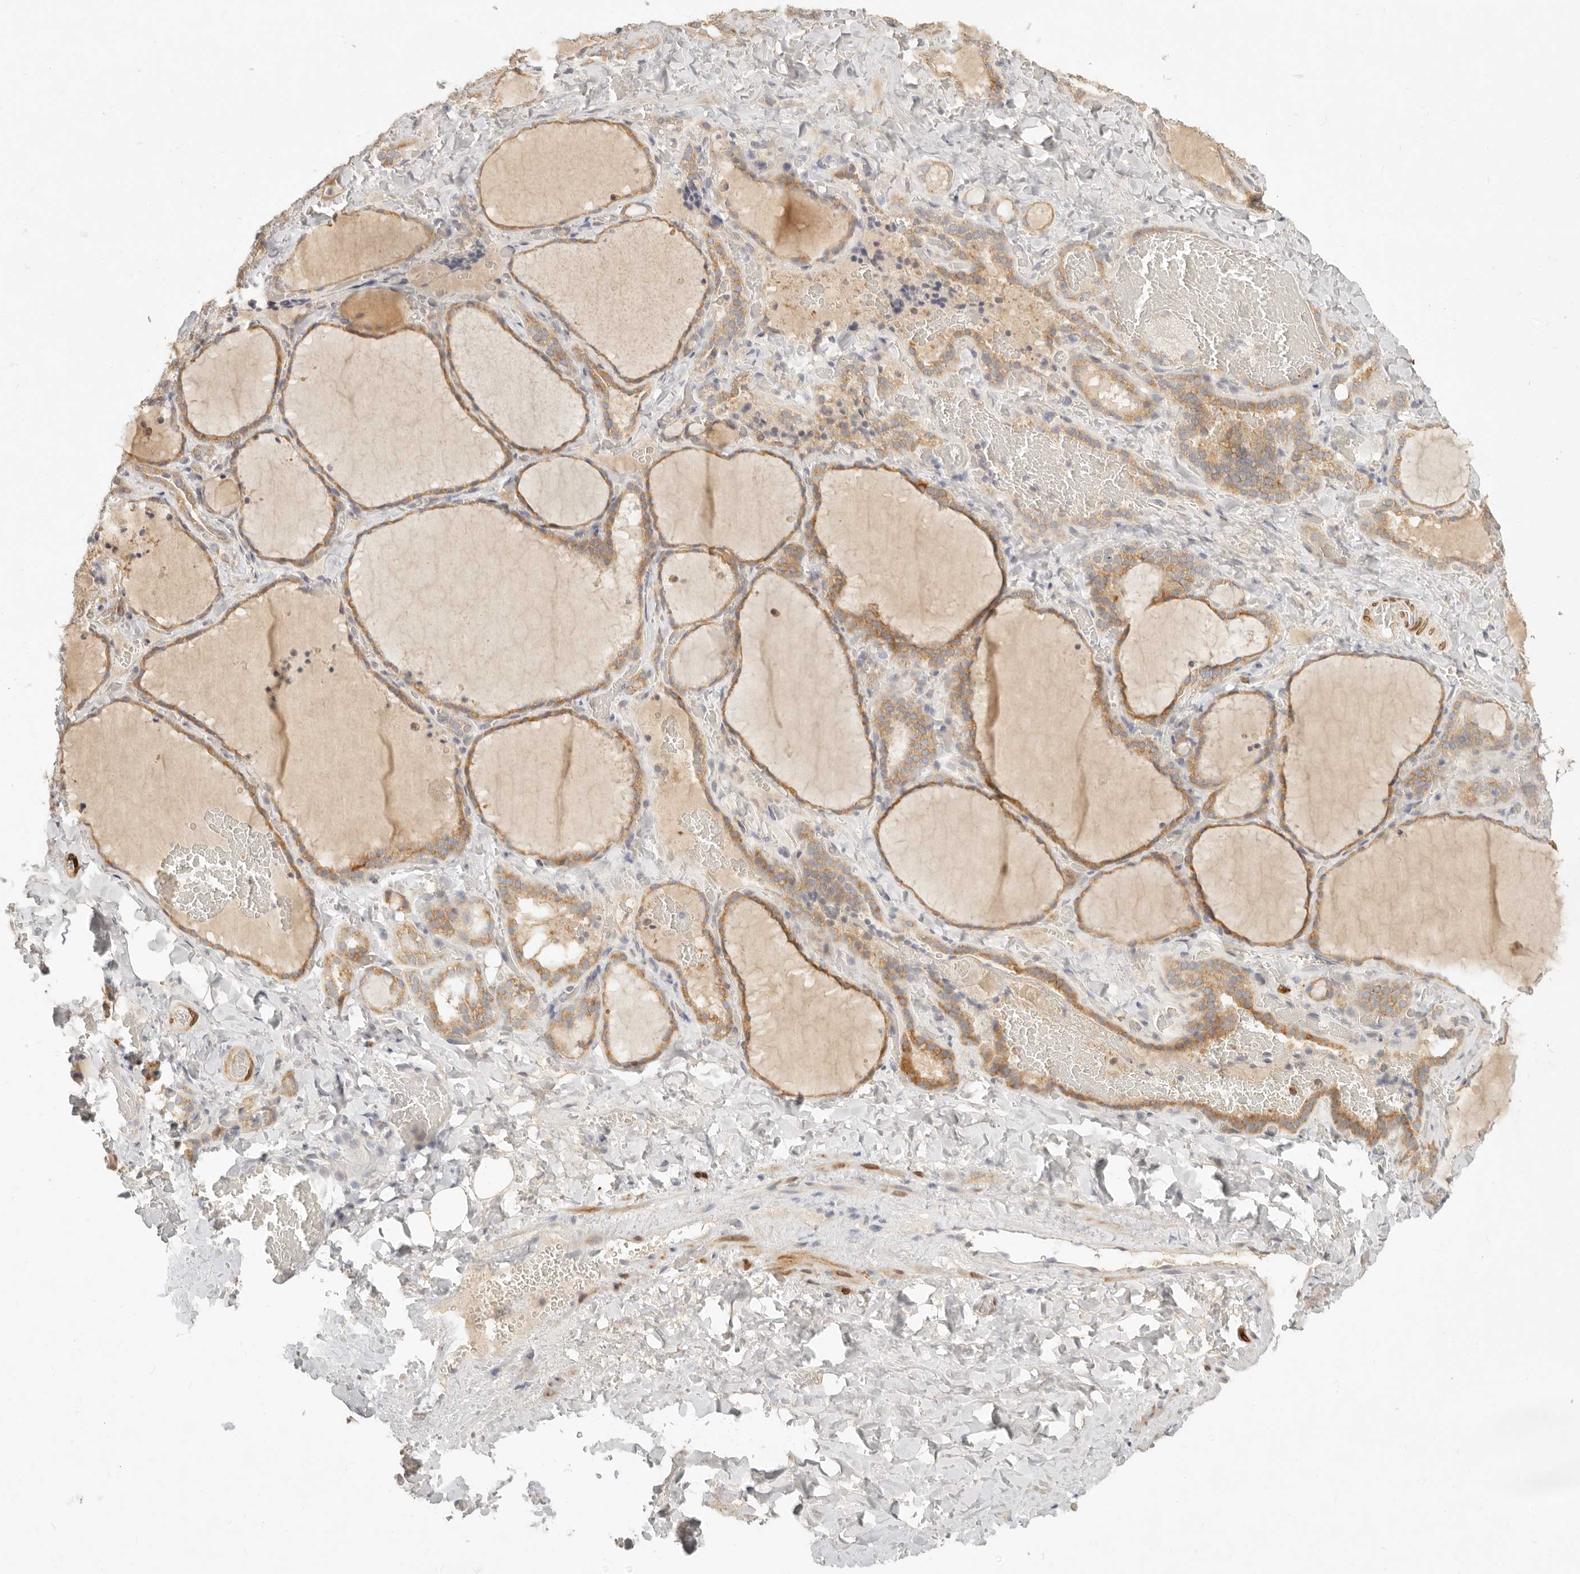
{"staining": {"intensity": "moderate", "quantity": ">75%", "location": "cytoplasmic/membranous"}, "tissue": "thyroid gland", "cell_type": "Glandular cells", "image_type": "normal", "snomed": [{"axis": "morphology", "description": "Normal tissue, NOS"}, {"axis": "topography", "description": "Thyroid gland"}], "caption": "Approximately >75% of glandular cells in normal thyroid gland display moderate cytoplasmic/membranous protein staining as visualized by brown immunohistochemical staining.", "gene": "PABPC4", "patient": {"sex": "female", "age": 22}}